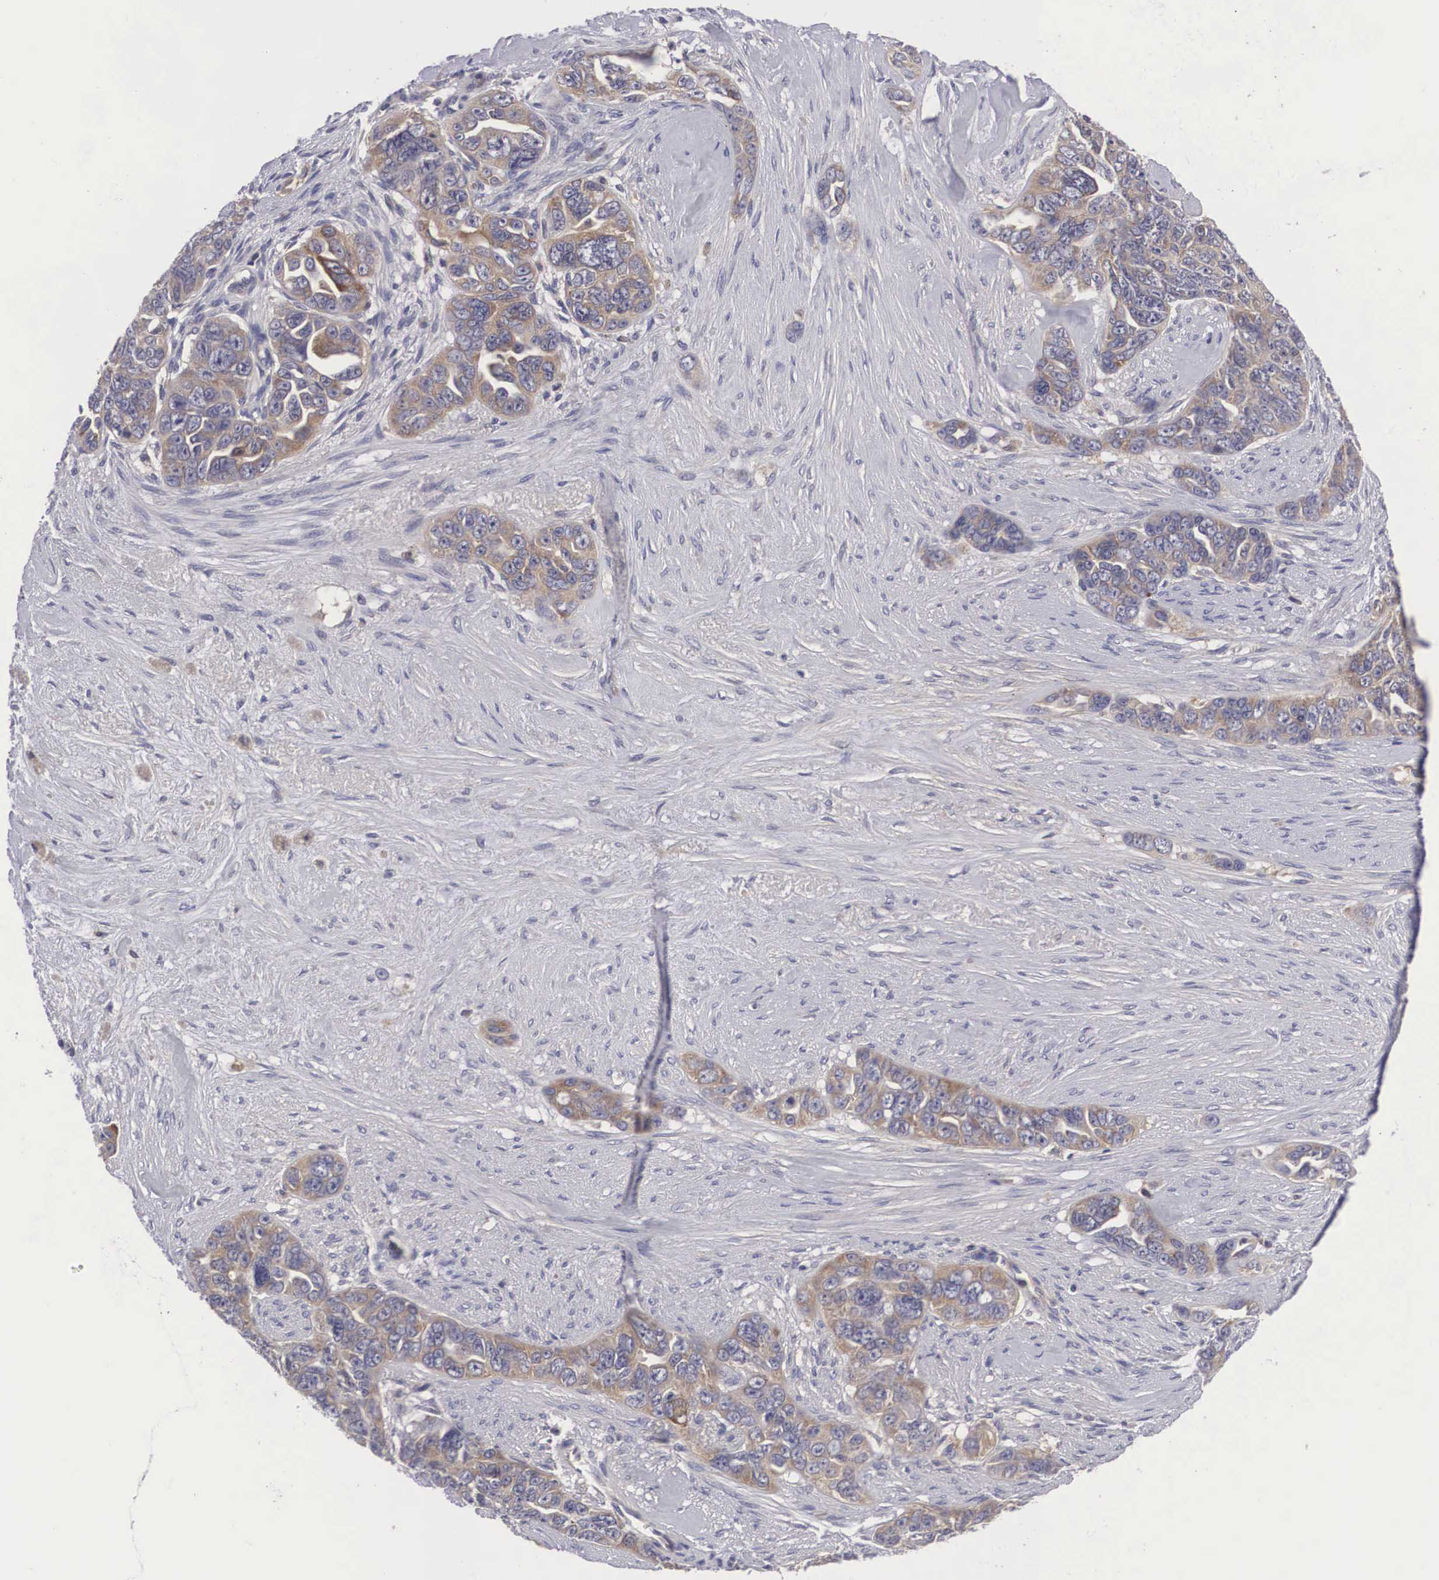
{"staining": {"intensity": "weak", "quantity": ">75%", "location": "cytoplasmic/membranous"}, "tissue": "ovarian cancer", "cell_type": "Tumor cells", "image_type": "cancer", "snomed": [{"axis": "morphology", "description": "Cystadenocarcinoma, serous, NOS"}, {"axis": "topography", "description": "Ovary"}], "caption": "High-power microscopy captured an immunohistochemistry (IHC) image of ovarian cancer, revealing weak cytoplasmic/membranous expression in approximately >75% of tumor cells.", "gene": "GRIPAP1", "patient": {"sex": "female", "age": 63}}